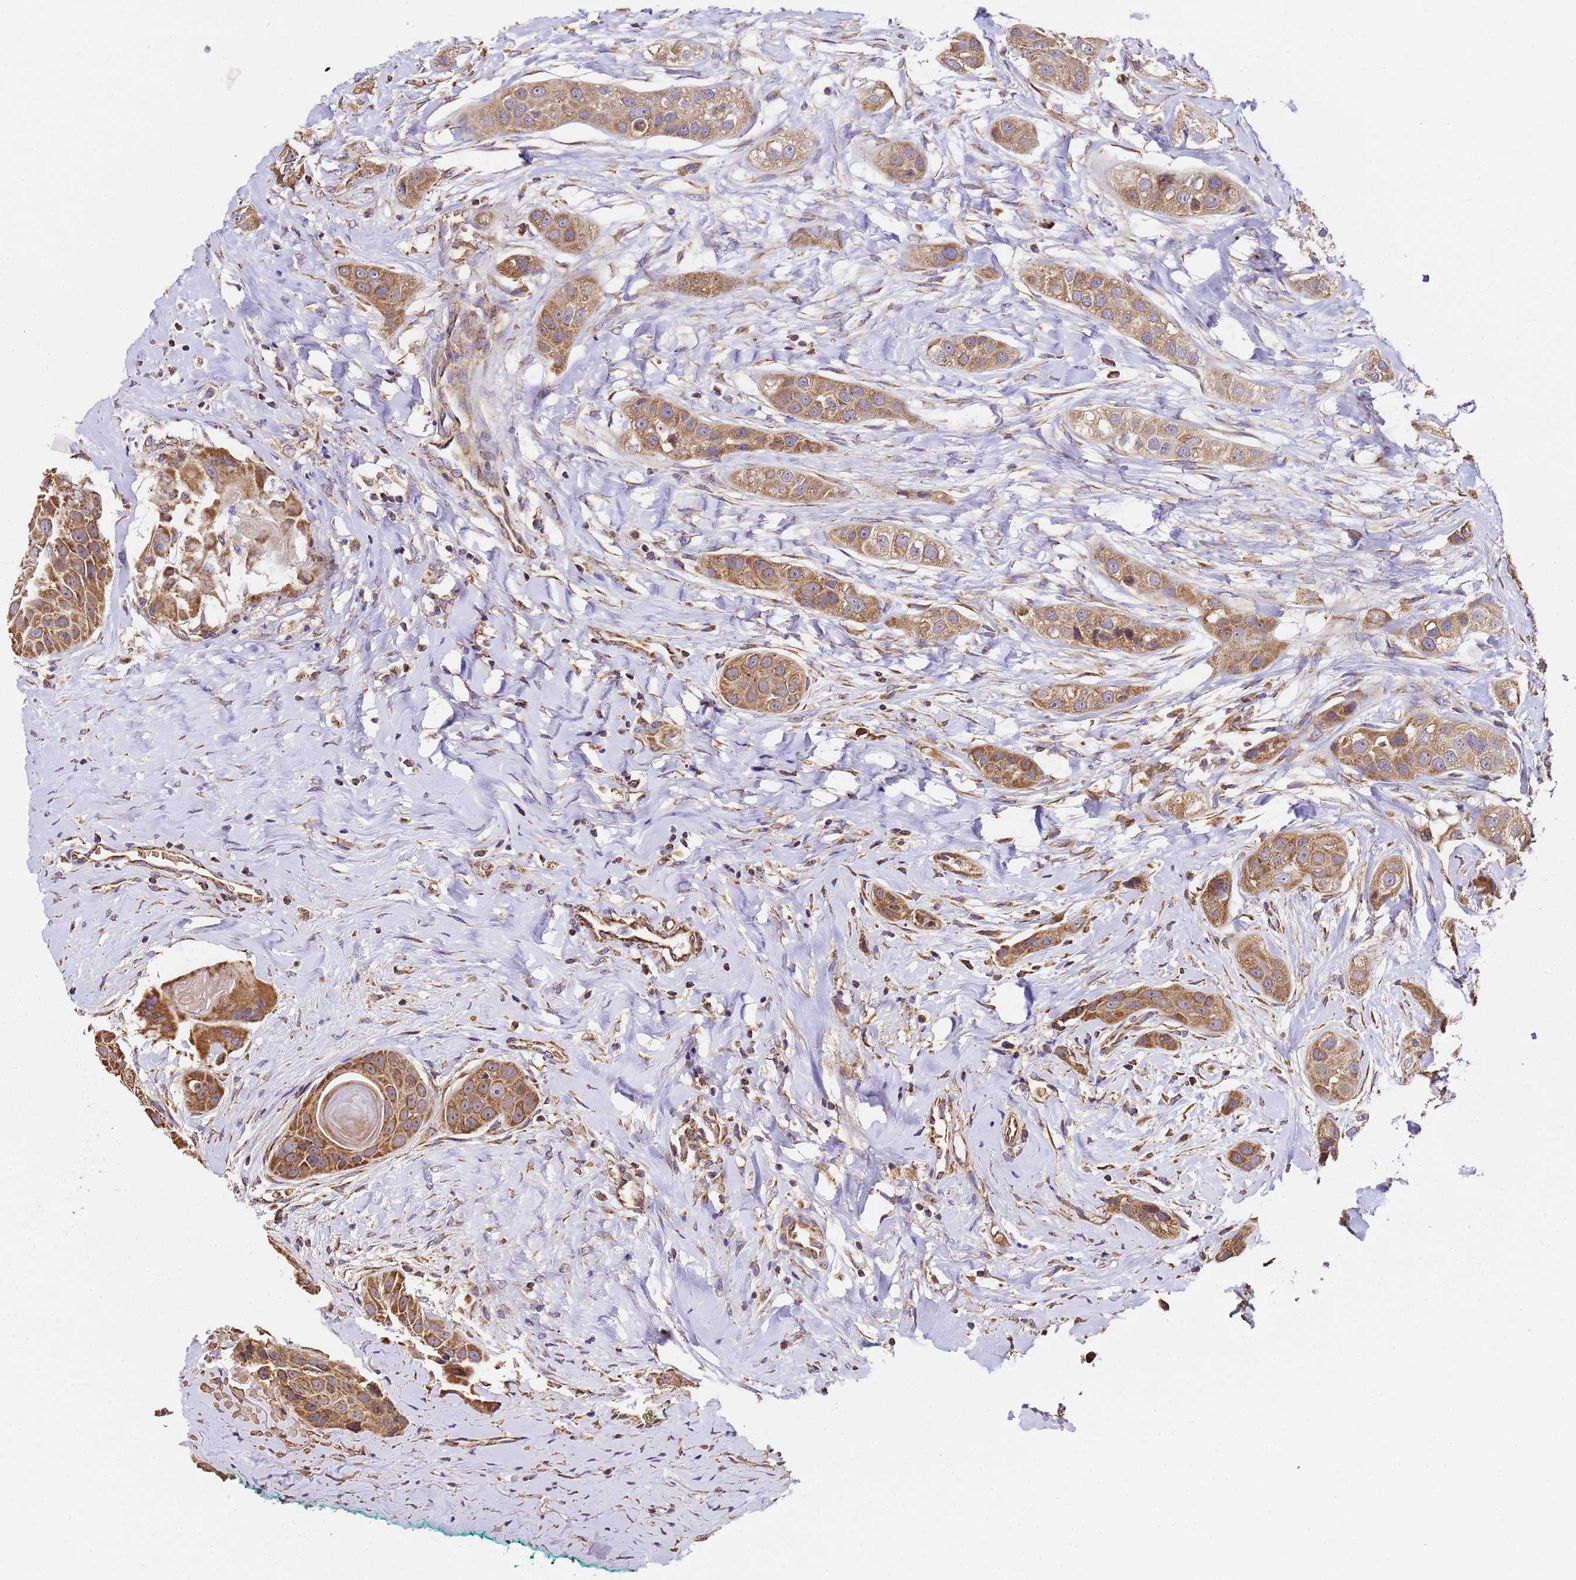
{"staining": {"intensity": "strong", "quantity": ">75%", "location": "cytoplasmic/membranous"}, "tissue": "head and neck cancer", "cell_type": "Tumor cells", "image_type": "cancer", "snomed": [{"axis": "morphology", "description": "Normal tissue, NOS"}, {"axis": "morphology", "description": "Squamous cell carcinoma, NOS"}, {"axis": "topography", "description": "Skeletal muscle"}, {"axis": "topography", "description": "Head-Neck"}], "caption": "Tumor cells exhibit high levels of strong cytoplasmic/membranous staining in about >75% of cells in squamous cell carcinoma (head and neck).", "gene": "LRRIQ1", "patient": {"sex": "male", "age": 51}}